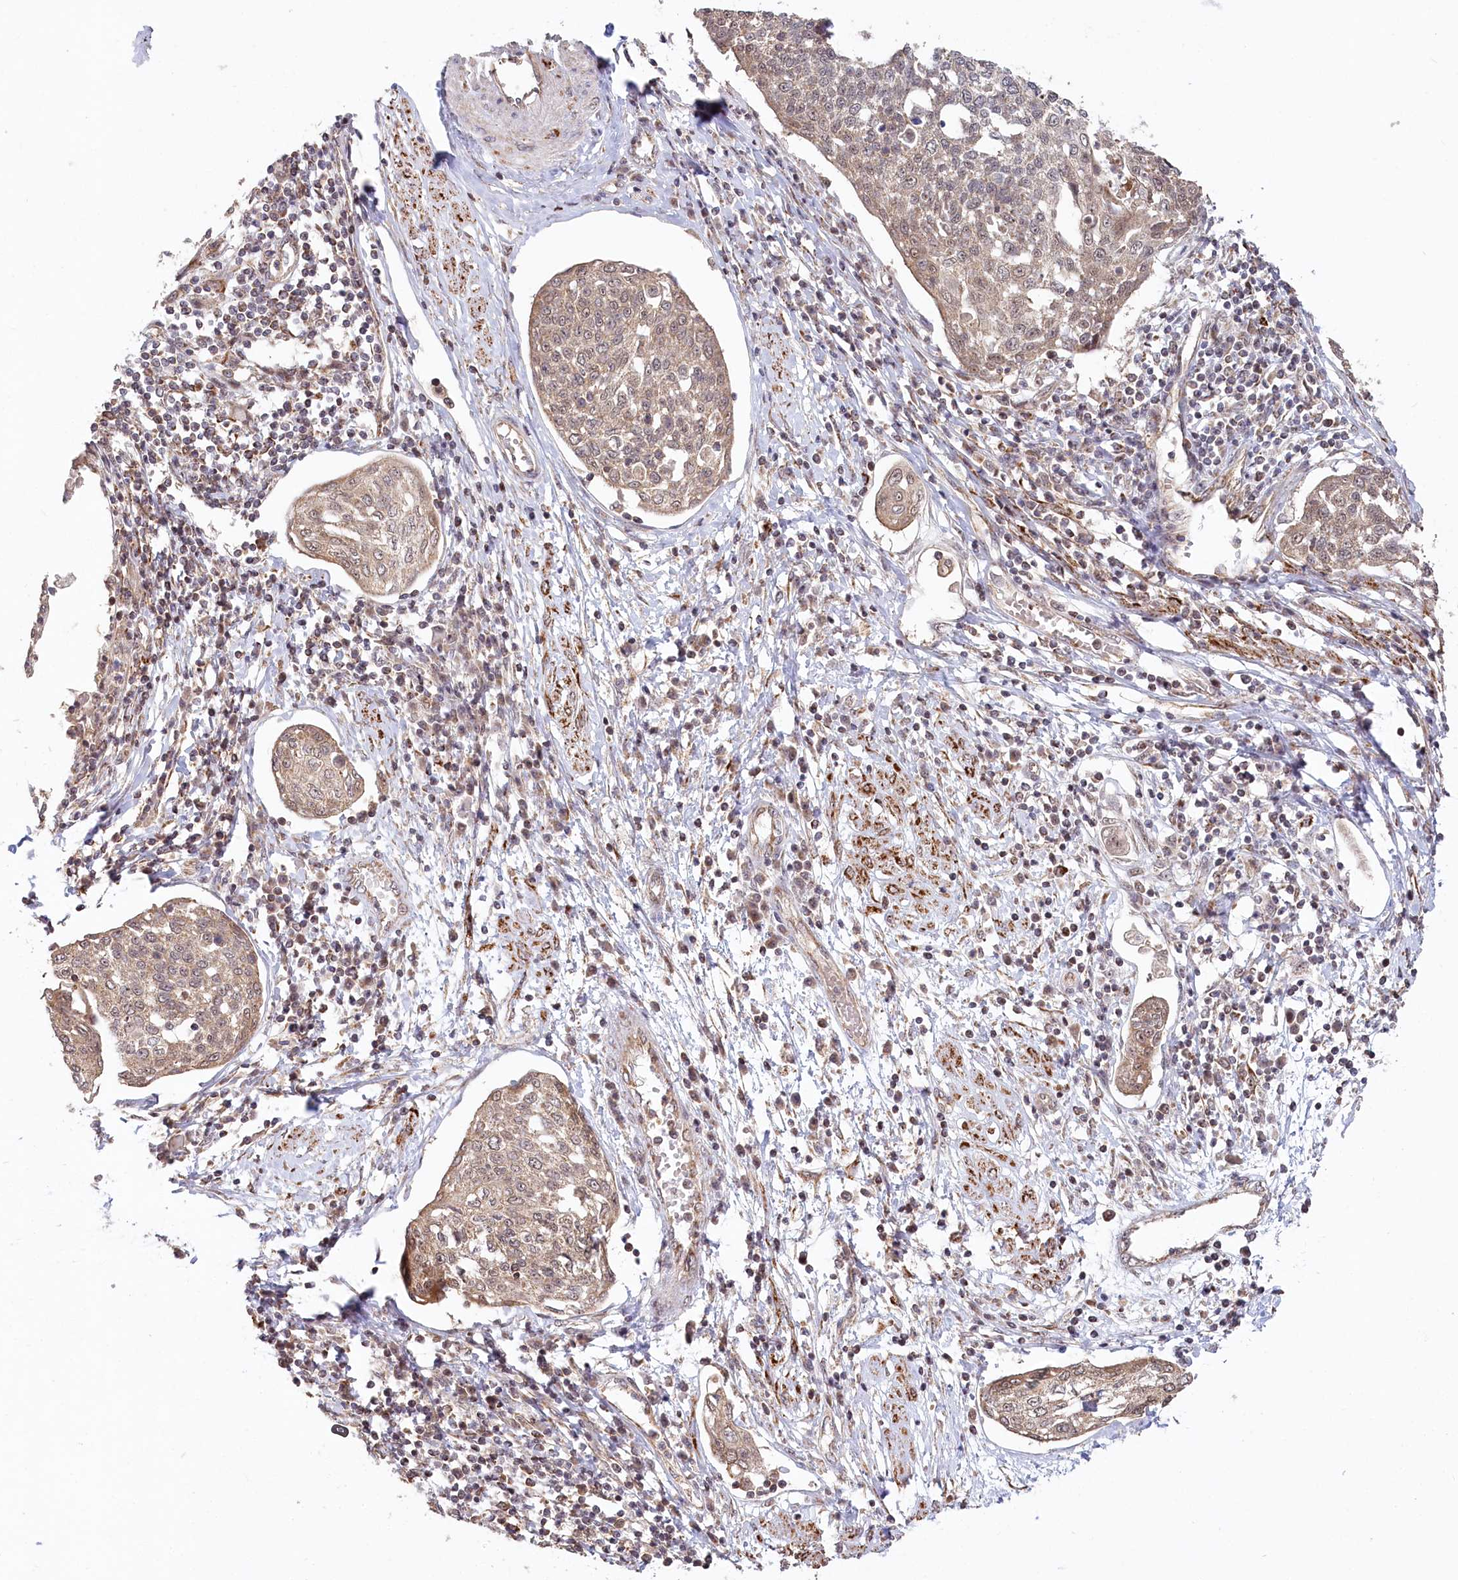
{"staining": {"intensity": "weak", "quantity": "25%-75%", "location": "cytoplasmic/membranous"}, "tissue": "cervical cancer", "cell_type": "Tumor cells", "image_type": "cancer", "snomed": [{"axis": "morphology", "description": "Squamous cell carcinoma, NOS"}, {"axis": "topography", "description": "Cervix"}], "caption": "Protein analysis of cervical cancer tissue shows weak cytoplasmic/membranous positivity in approximately 25%-75% of tumor cells. The staining was performed using DAB, with brown indicating positive protein expression. Nuclei are stained blue with hematoxylin.", "gene": "RTN4IP1", "patient": {"sex": "female", "age": 34}}